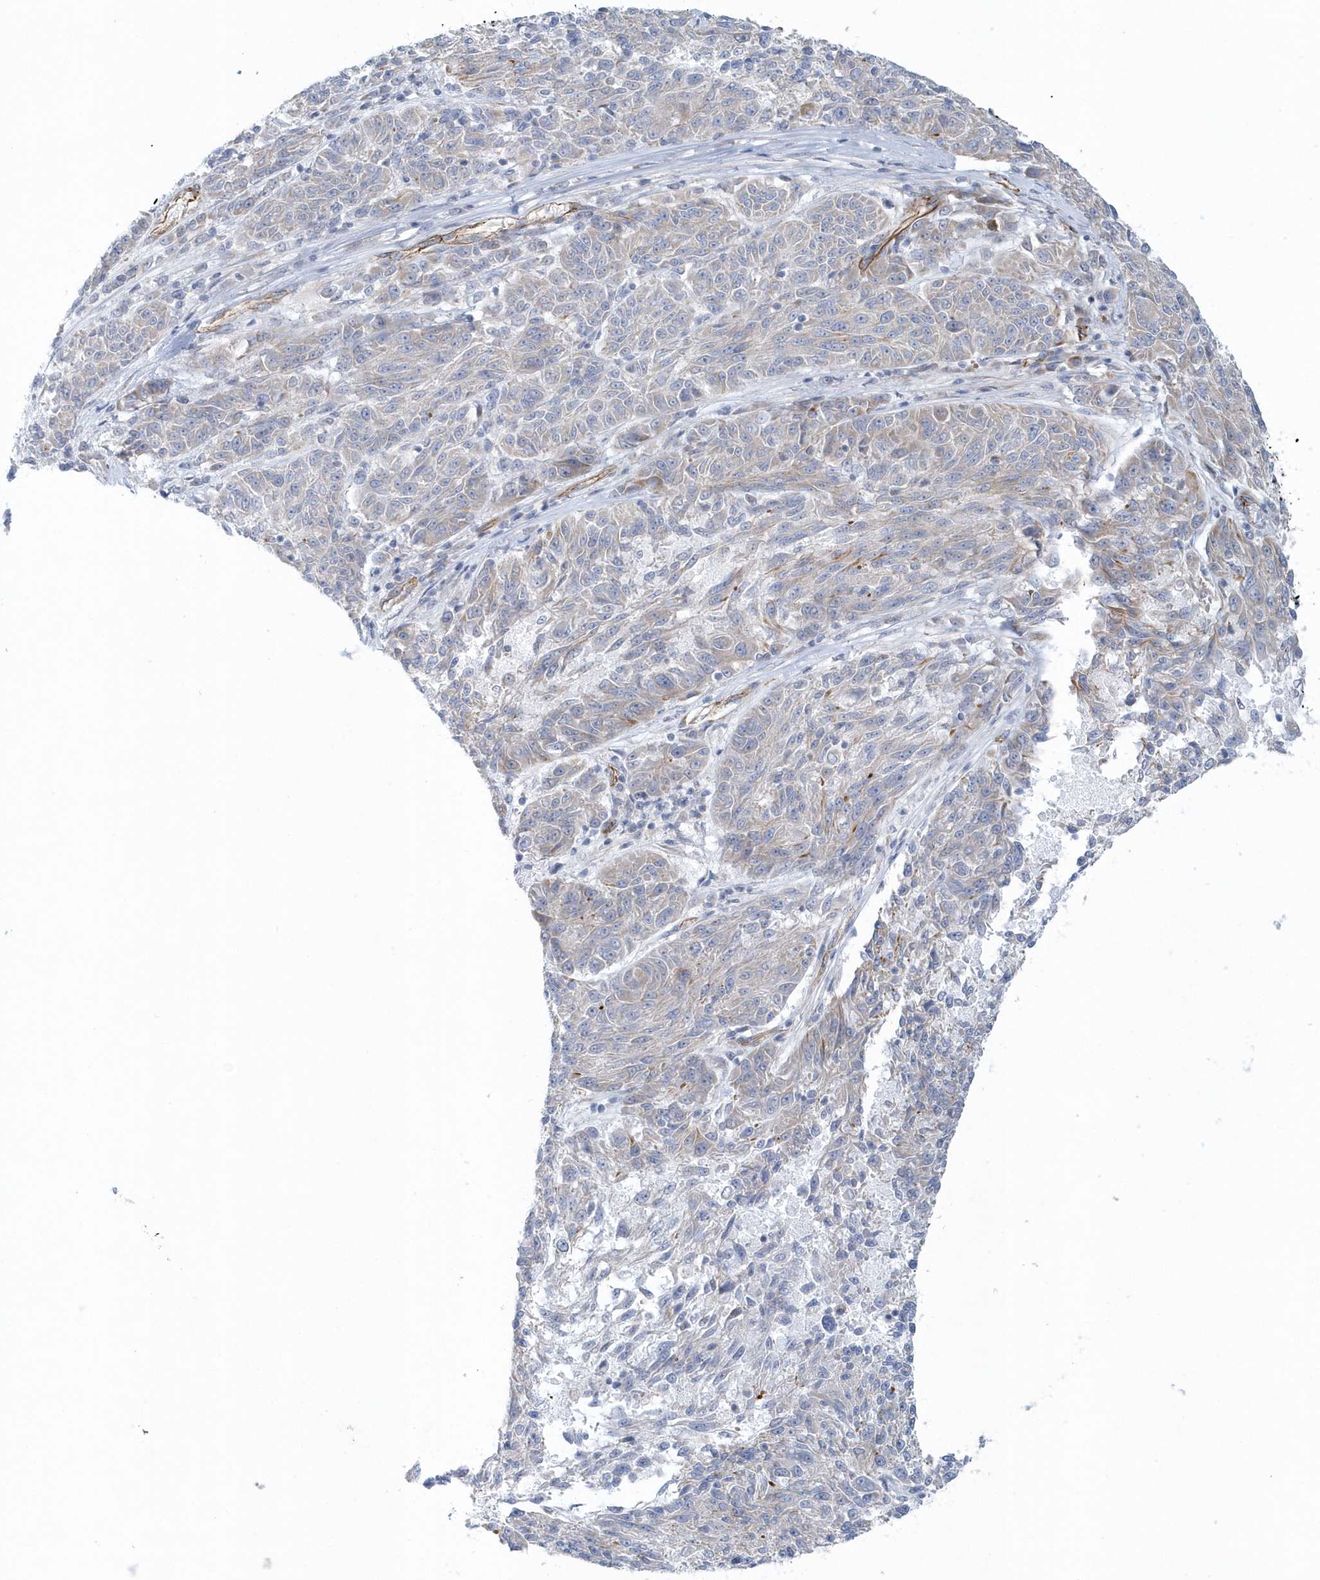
{"staining": {"intensity": "negative", "quantity": "none", "location": "none"}, "tissue": "melanoma", "cell_type": "Tumor cells", "image_type": "cancer", "snomed": [{"axis": "morphology", "description": "Malignant melanoma, NOS"}, {"axis": "topography", "description": "Skin"}], "caption": "IHC of human melanoma reveals no staining in tumor cells.", "gene": "GPR152", "patient": {"sex": "male", "age": 53}}